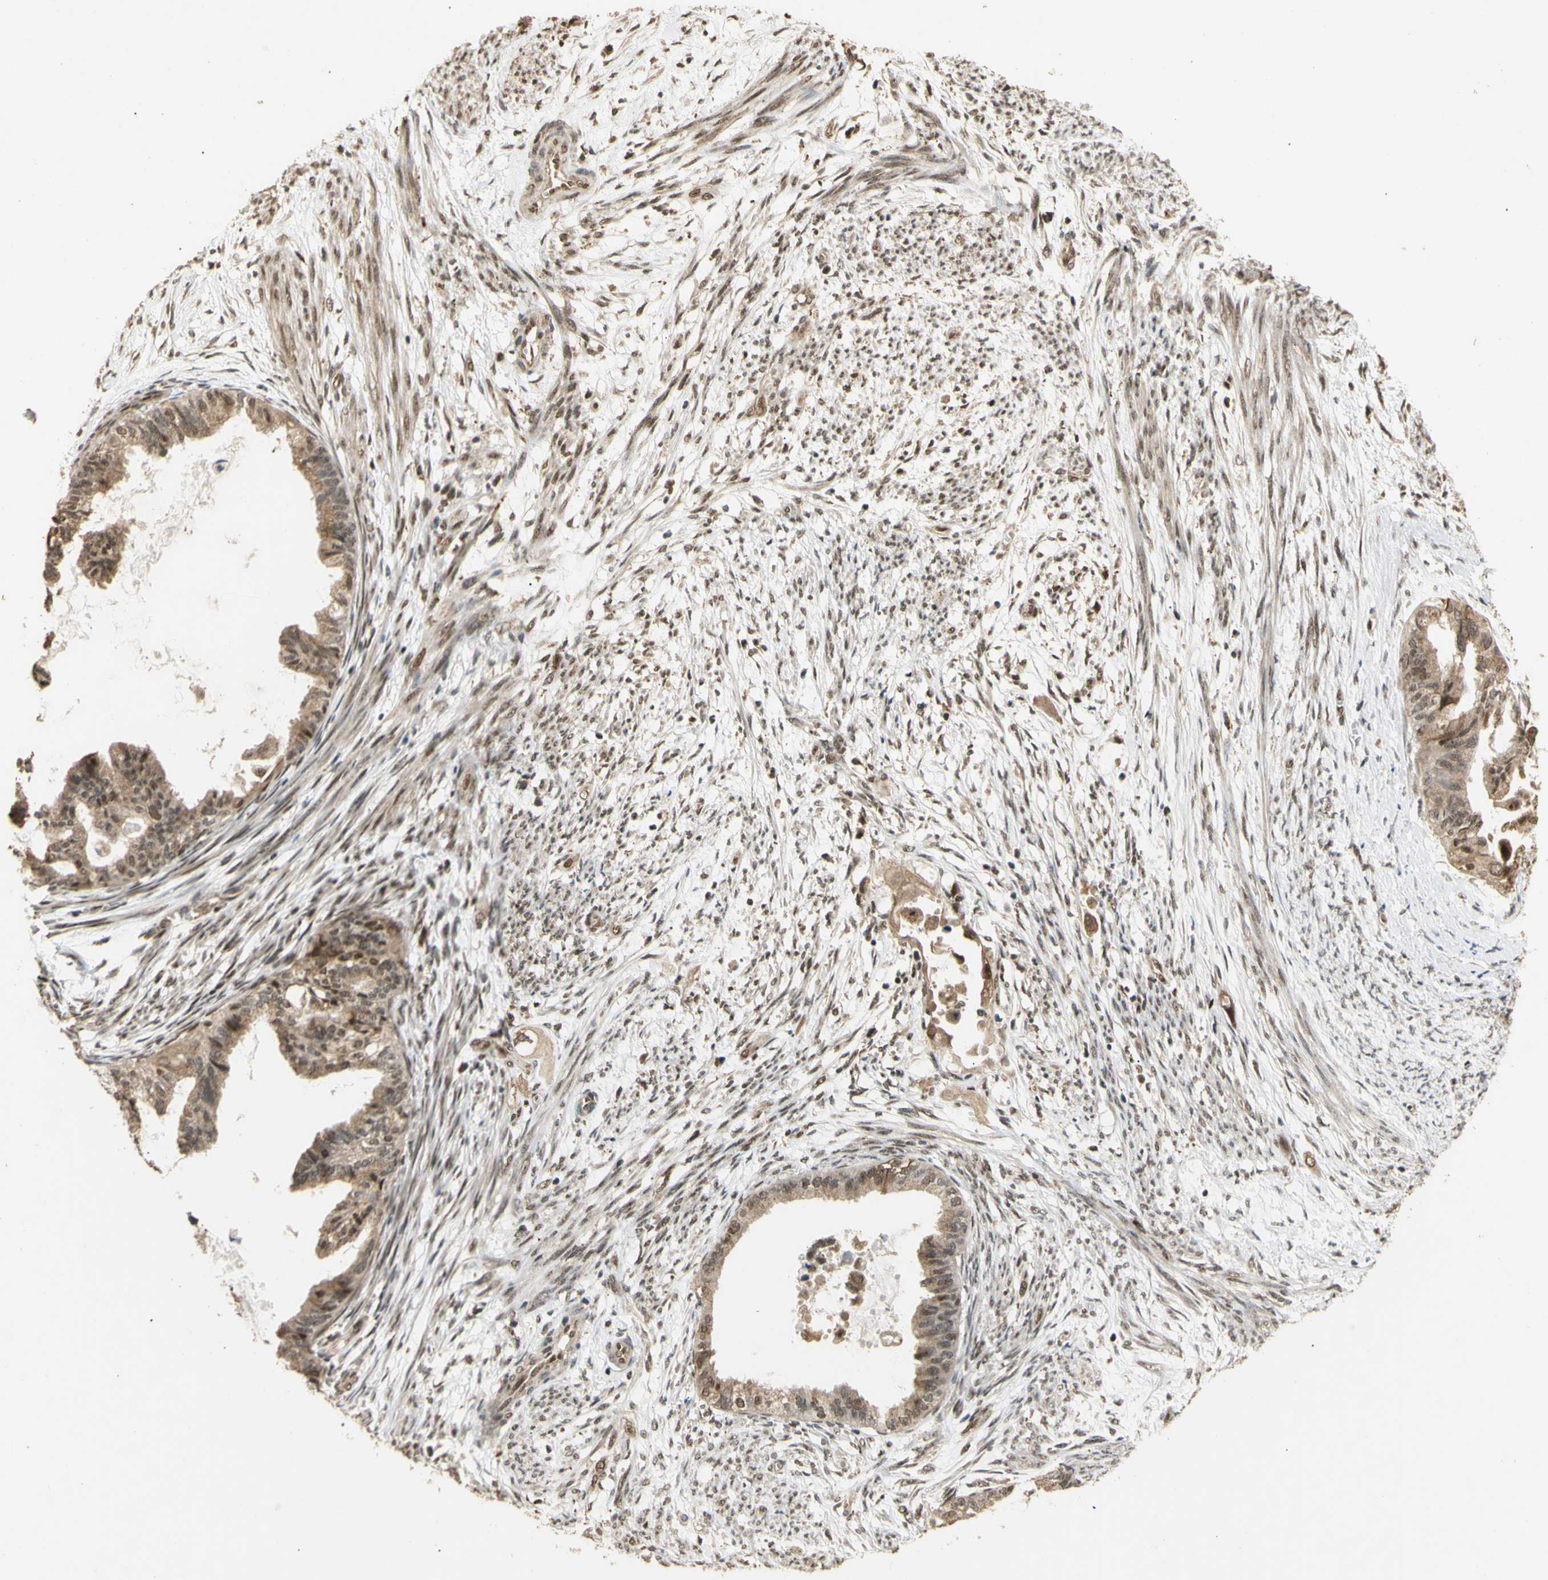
{"staining": {"intensity": "weak", "quantity": ">75%", "location": "cytoplasmic/membranous"}, "tissue": "cervical cancer", "cell_type": "Tumor cells", "image_type": "cancer", "snomed": [{"axis": "morphology", "description": "Normal tissue, NOS"}, {"axis": "morphology", "description": "Adenocarcinoma, NOS"}, {"axis": "topography", "description": "Cervix"}, {"axis": "topography", "description": "Endometrium"}], "caption": "A high-resolution micrograph shows IHC staining of adenocarcinoma (cervical), which reveals weak cytoplasmic/membranous staining in about >75% of tumor cells. The staining was performed using DAB to visualize the protein expression in brown, while the nuclei were stained in blue with hematoxylin (Magnification: 20x).", "gene": "GTF2E2", "patient": {"sex": "female", "age": 86}}